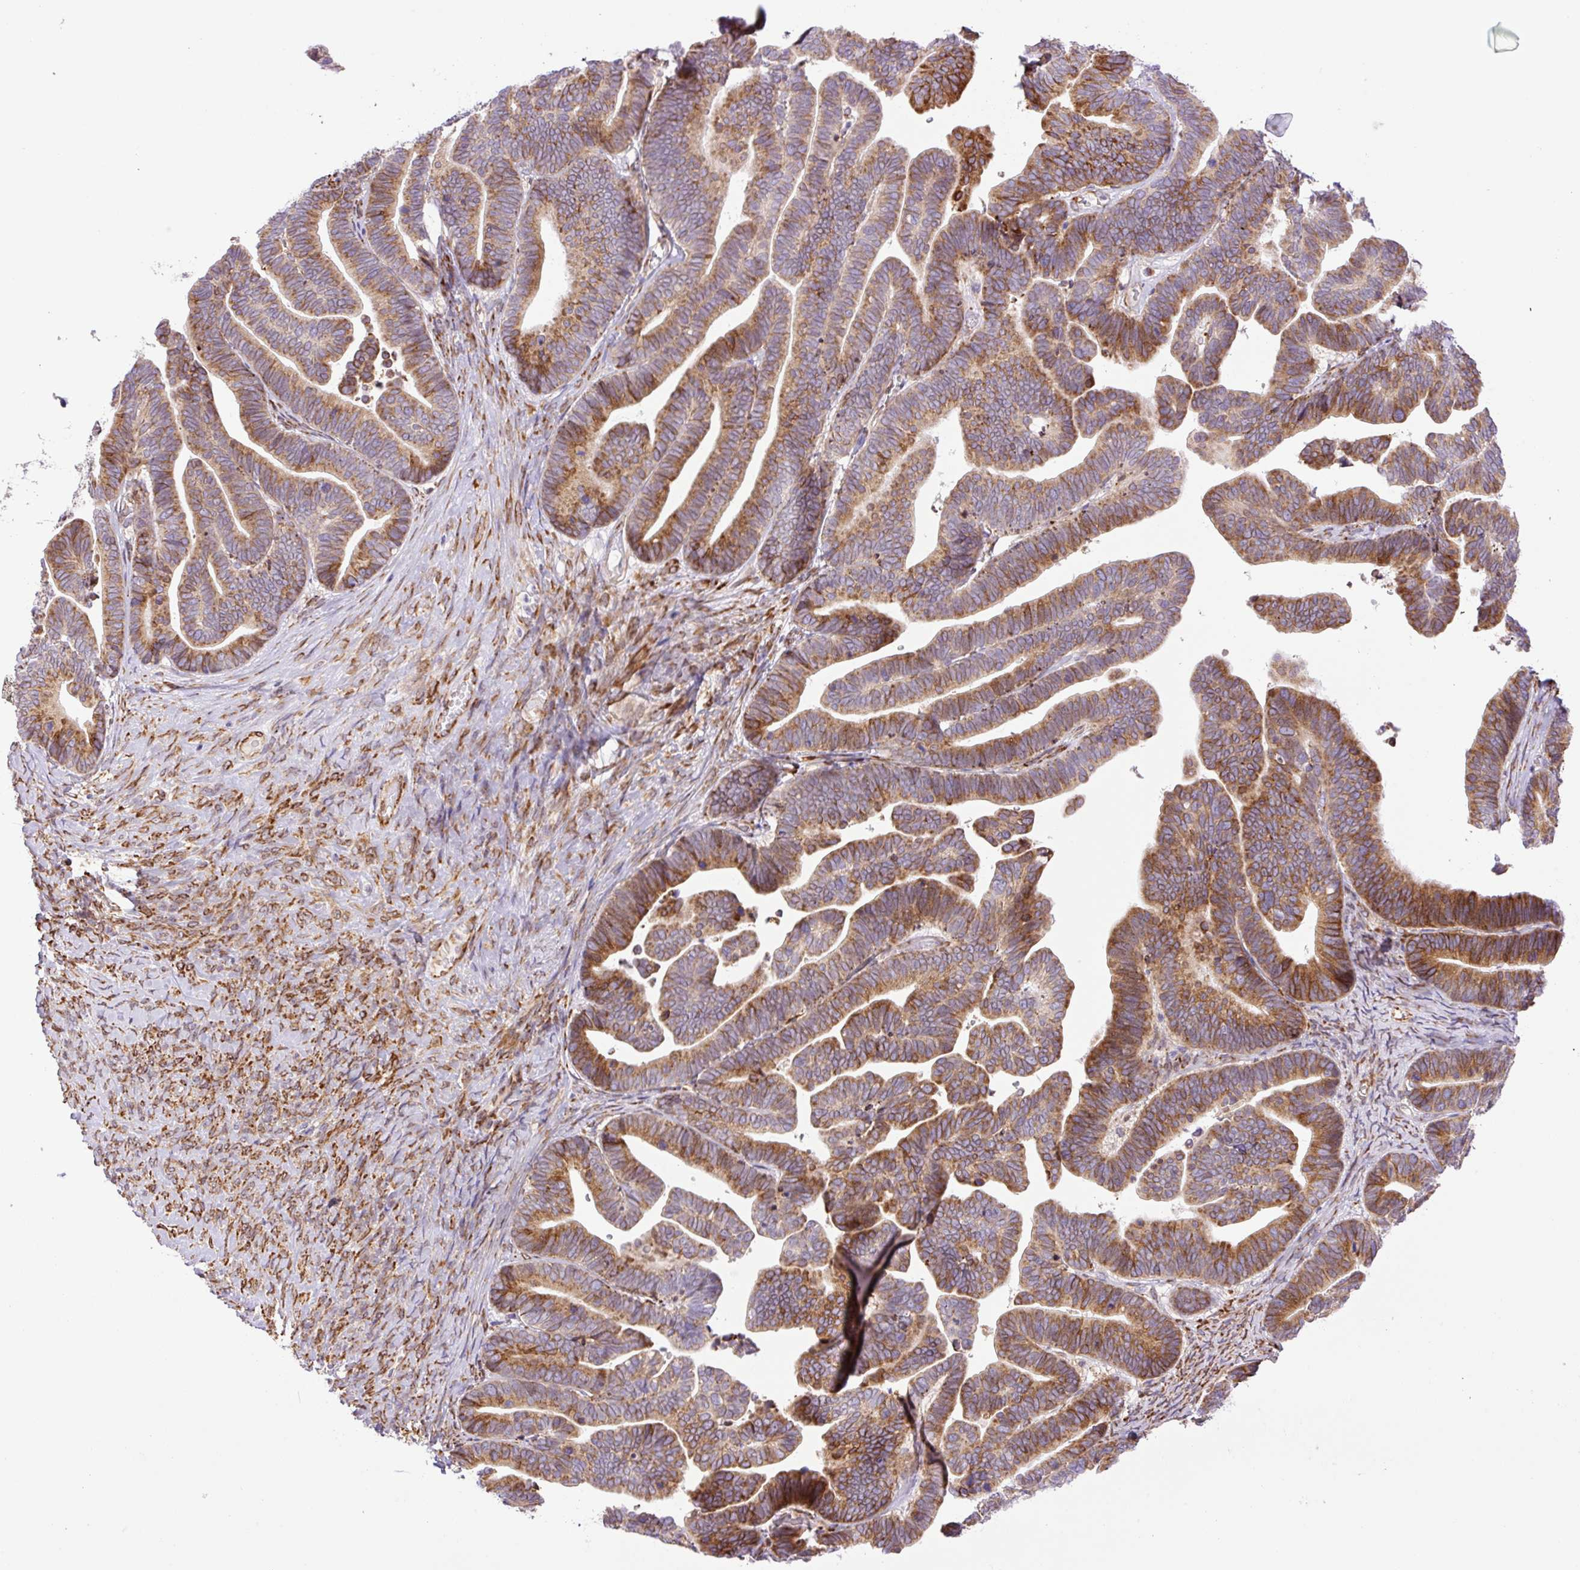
{"staining": {"intensity": "moderate", "quantity": ">75%", "location": "cytoplasmic/membranous"}, "tissue": "ovarian cancer", "cell_type": "Tumor cells", "image_type": "cancer", "snomed": [{"axis": "morphology", "description": "Cystadenocarcinoma, serous, NOS"}, {"axis": "topography", "description": "Ovary"}], "caption": "Tumor cells exhibit medium levels of moderate cytoplasmic/membranous staining in approximately >75% of cells in human ovarian serous cystadenocarcinoma. The staining was performed using DAB (3,3'-diaminobenzidine), with brown indicating positive protein expression. Nuclei are stained blue with hematoxylin.", "gene": "RAB30", "patient": {"sex": "female", "age": 56}}